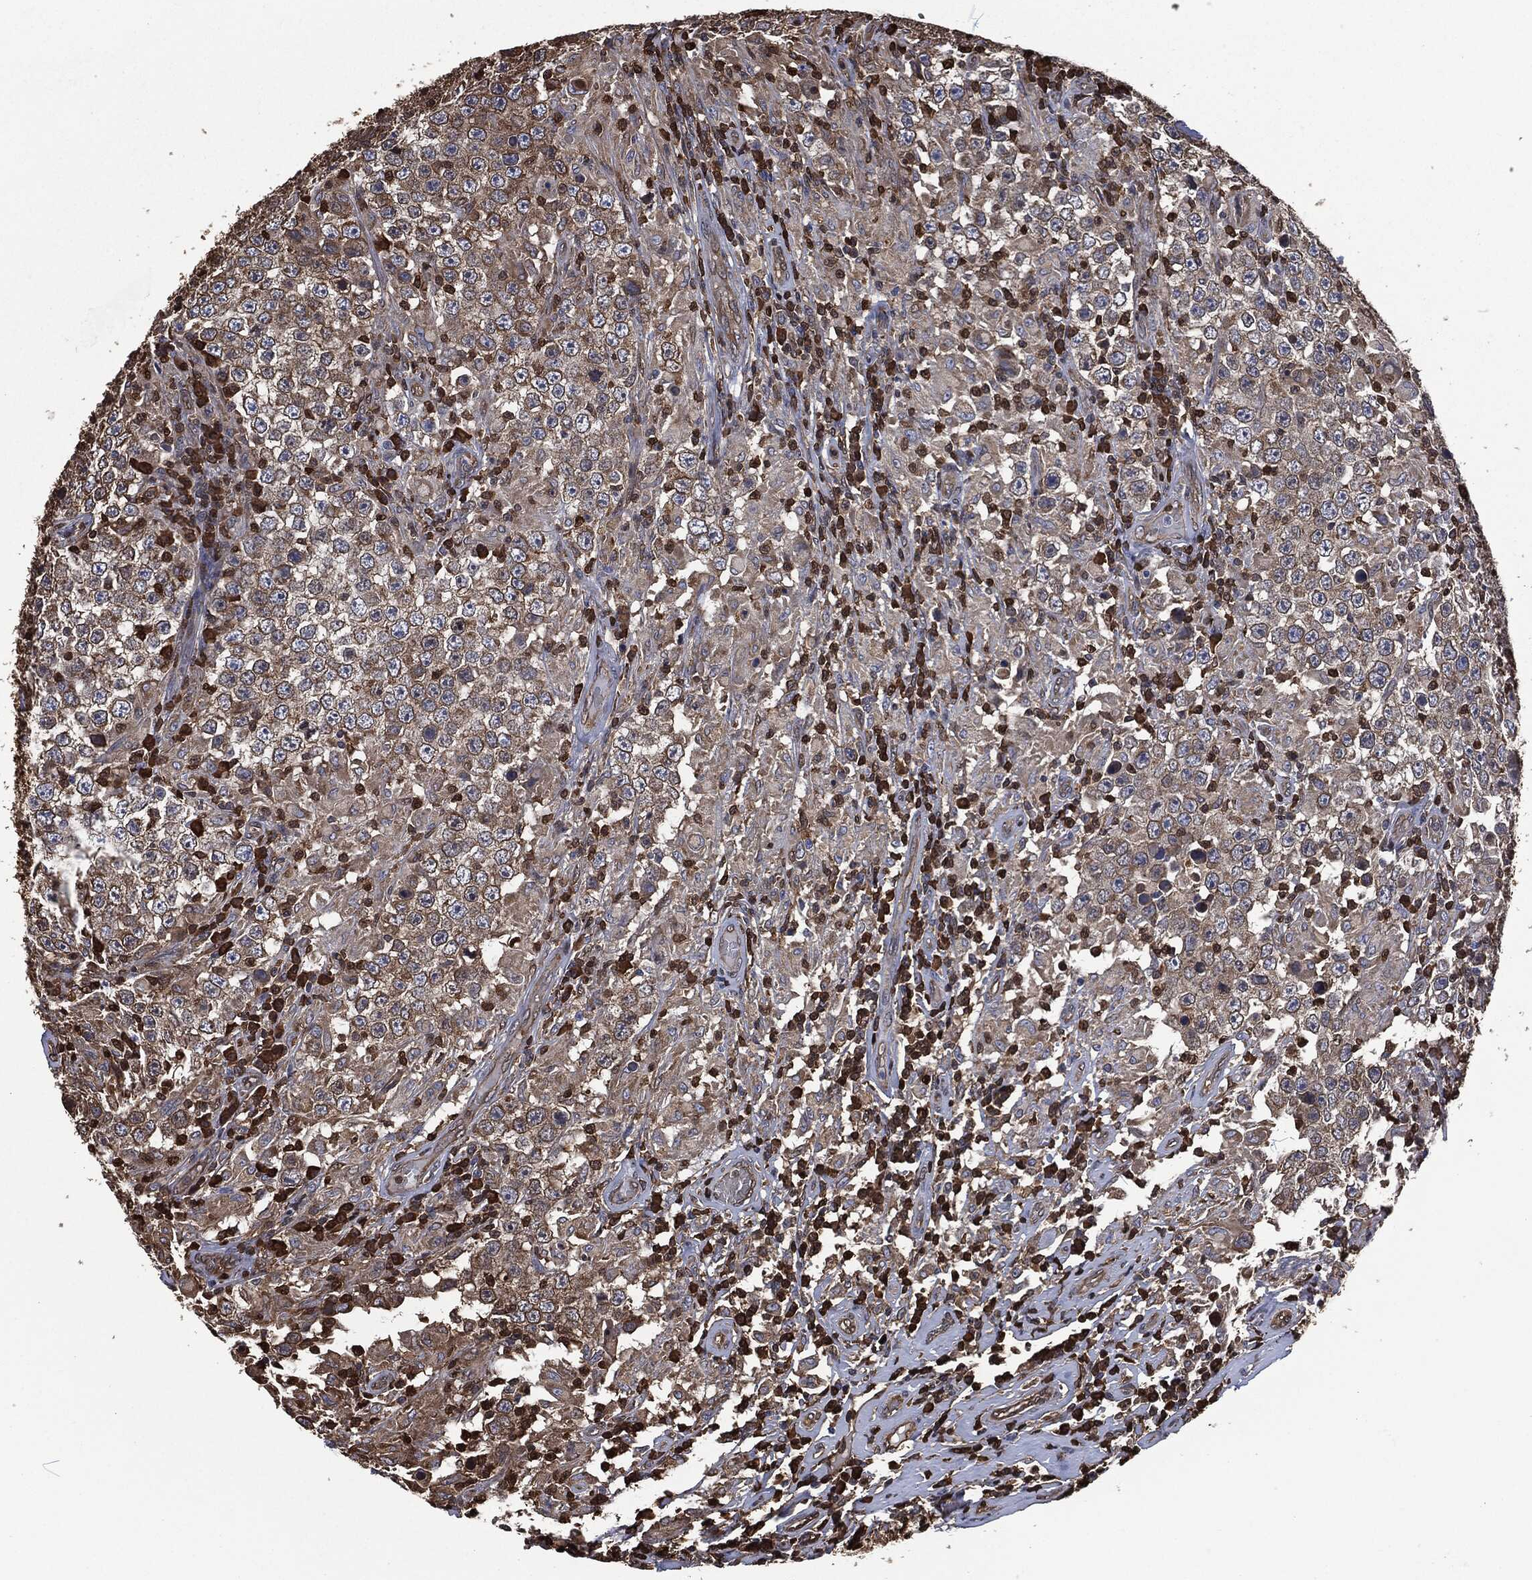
{"staining": {"intensity": "weak", "quantity": "25%-75%", "location": "cytoplasmic/membranous"}, "tissue": "testis cancer", "cell_type": "Tumor cells", "image_type": "cancer", "snomed": [{"axis": "morphology", "description": "Seminoma, NOS"}, {"axis": "morphology", "description": "Carcinoma, Embryonal, NOS"}, {"axis": "topography", "description": "Testis"}], "caption": "Immunohistochemistry (IHC) histopathology image of neoplastic tissue: testis cancer (embryonal carcinoma) stained using immunohistochemistry shows low levels of weak protein expression localized specifically in the cytoplasmic/membranous of tumor cells, appearing as a cytoplasmic/membranous brown color.", "gene": "PRDX4", "patient": {"sex": "male", "age": 41}}